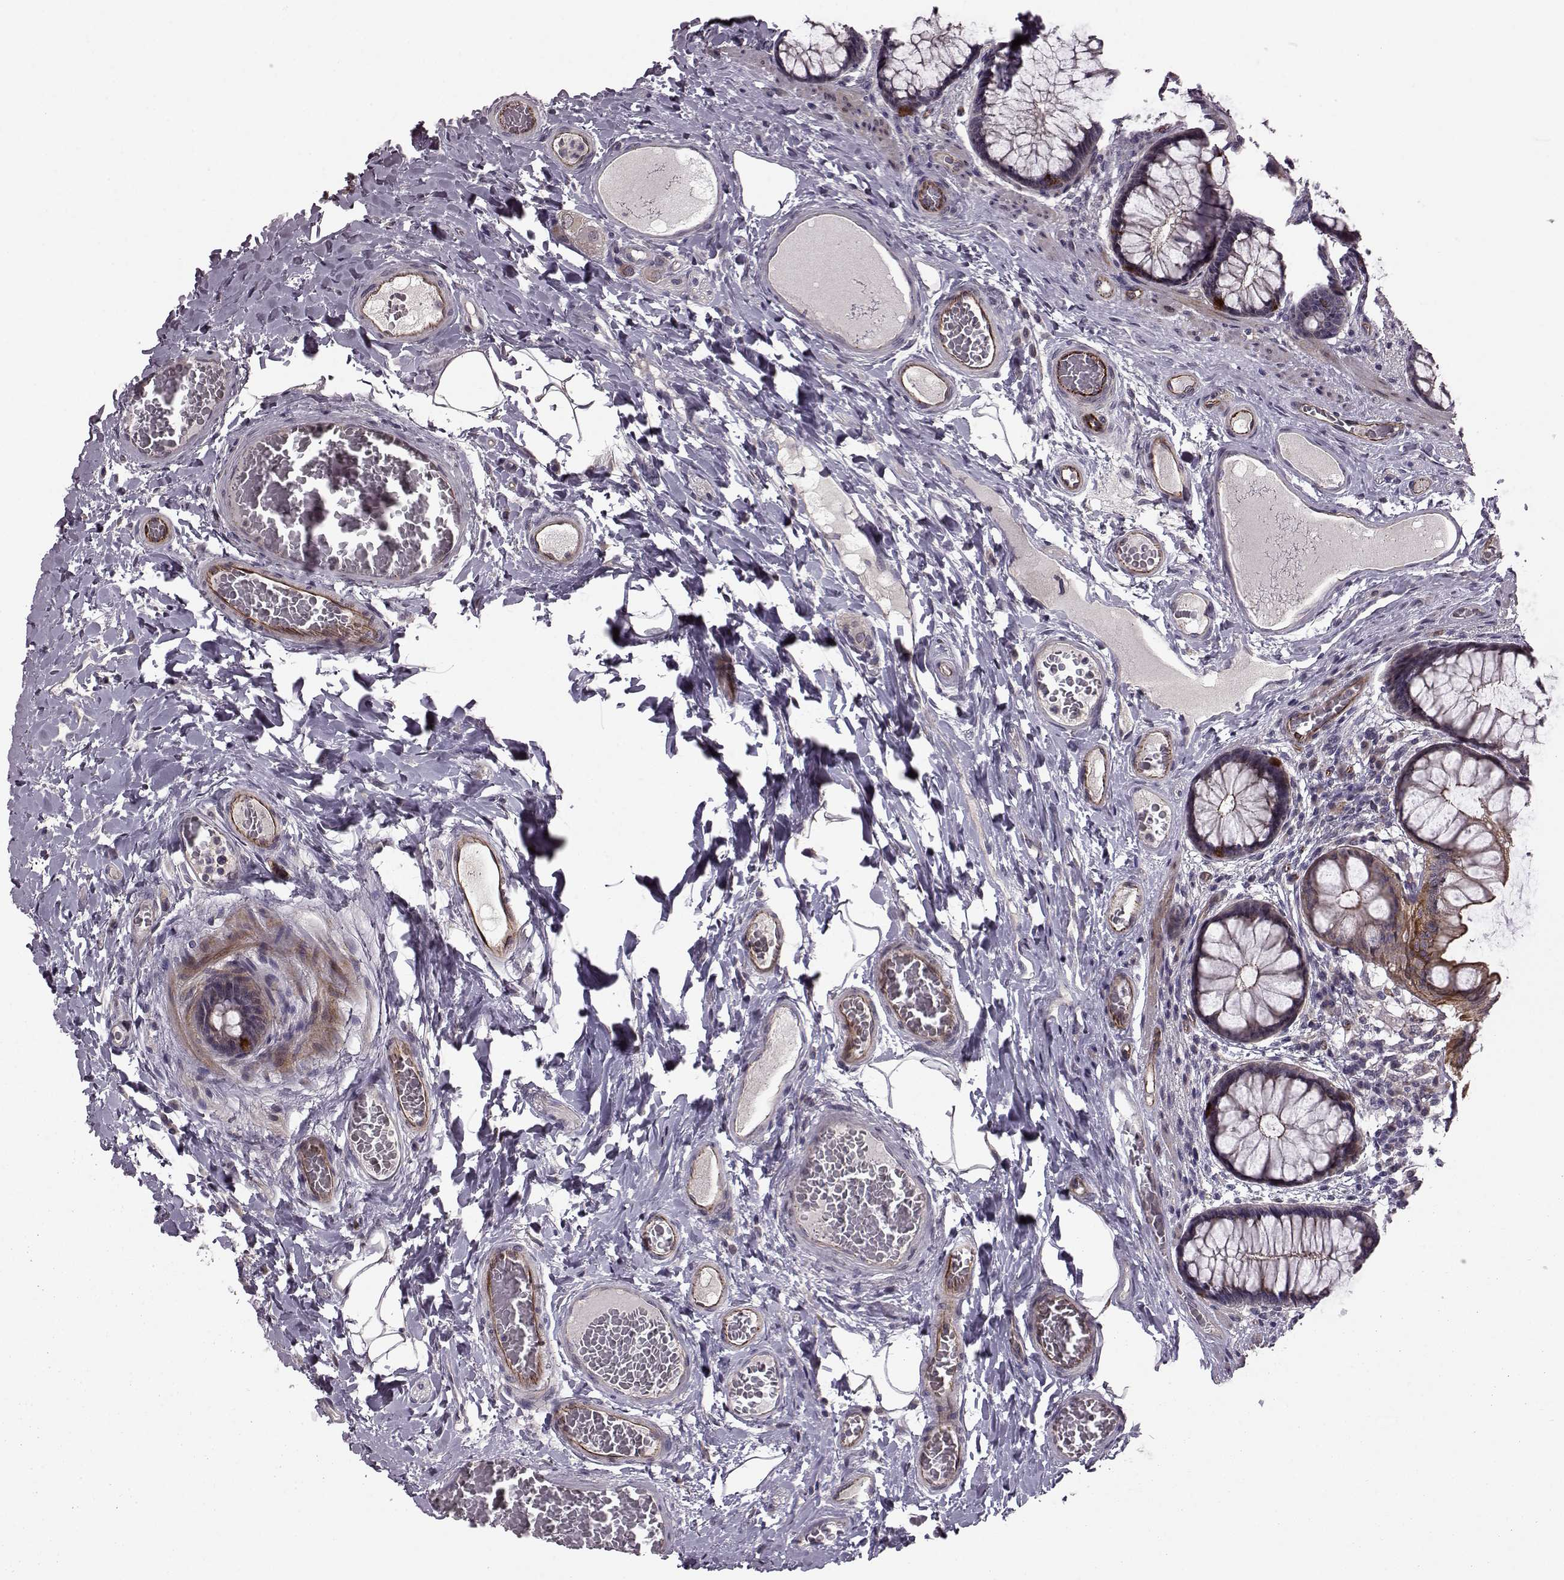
{"staining": {"intensity": "strong", "quantity": ">75%", "location": "cytoplasmic/membranous"}, "tissue": "colon", "cell_type": "Endothelial cells", "image_type": "normal", "snomed": [{"axis": "morphology", "description": "Normal tissue, NOS"}, {"axis": "topography", "description": "Colon"}], "caption": "Immunohistochemical staining of benign human colon displays strong cytoplasmic/membranous protein expression in about >75% of endothelial cells. (Brightfield microscopy of DAB IHC at high magnification).", "gene": "SYNPO", "patient": {"sex": "female", "age": 65}}